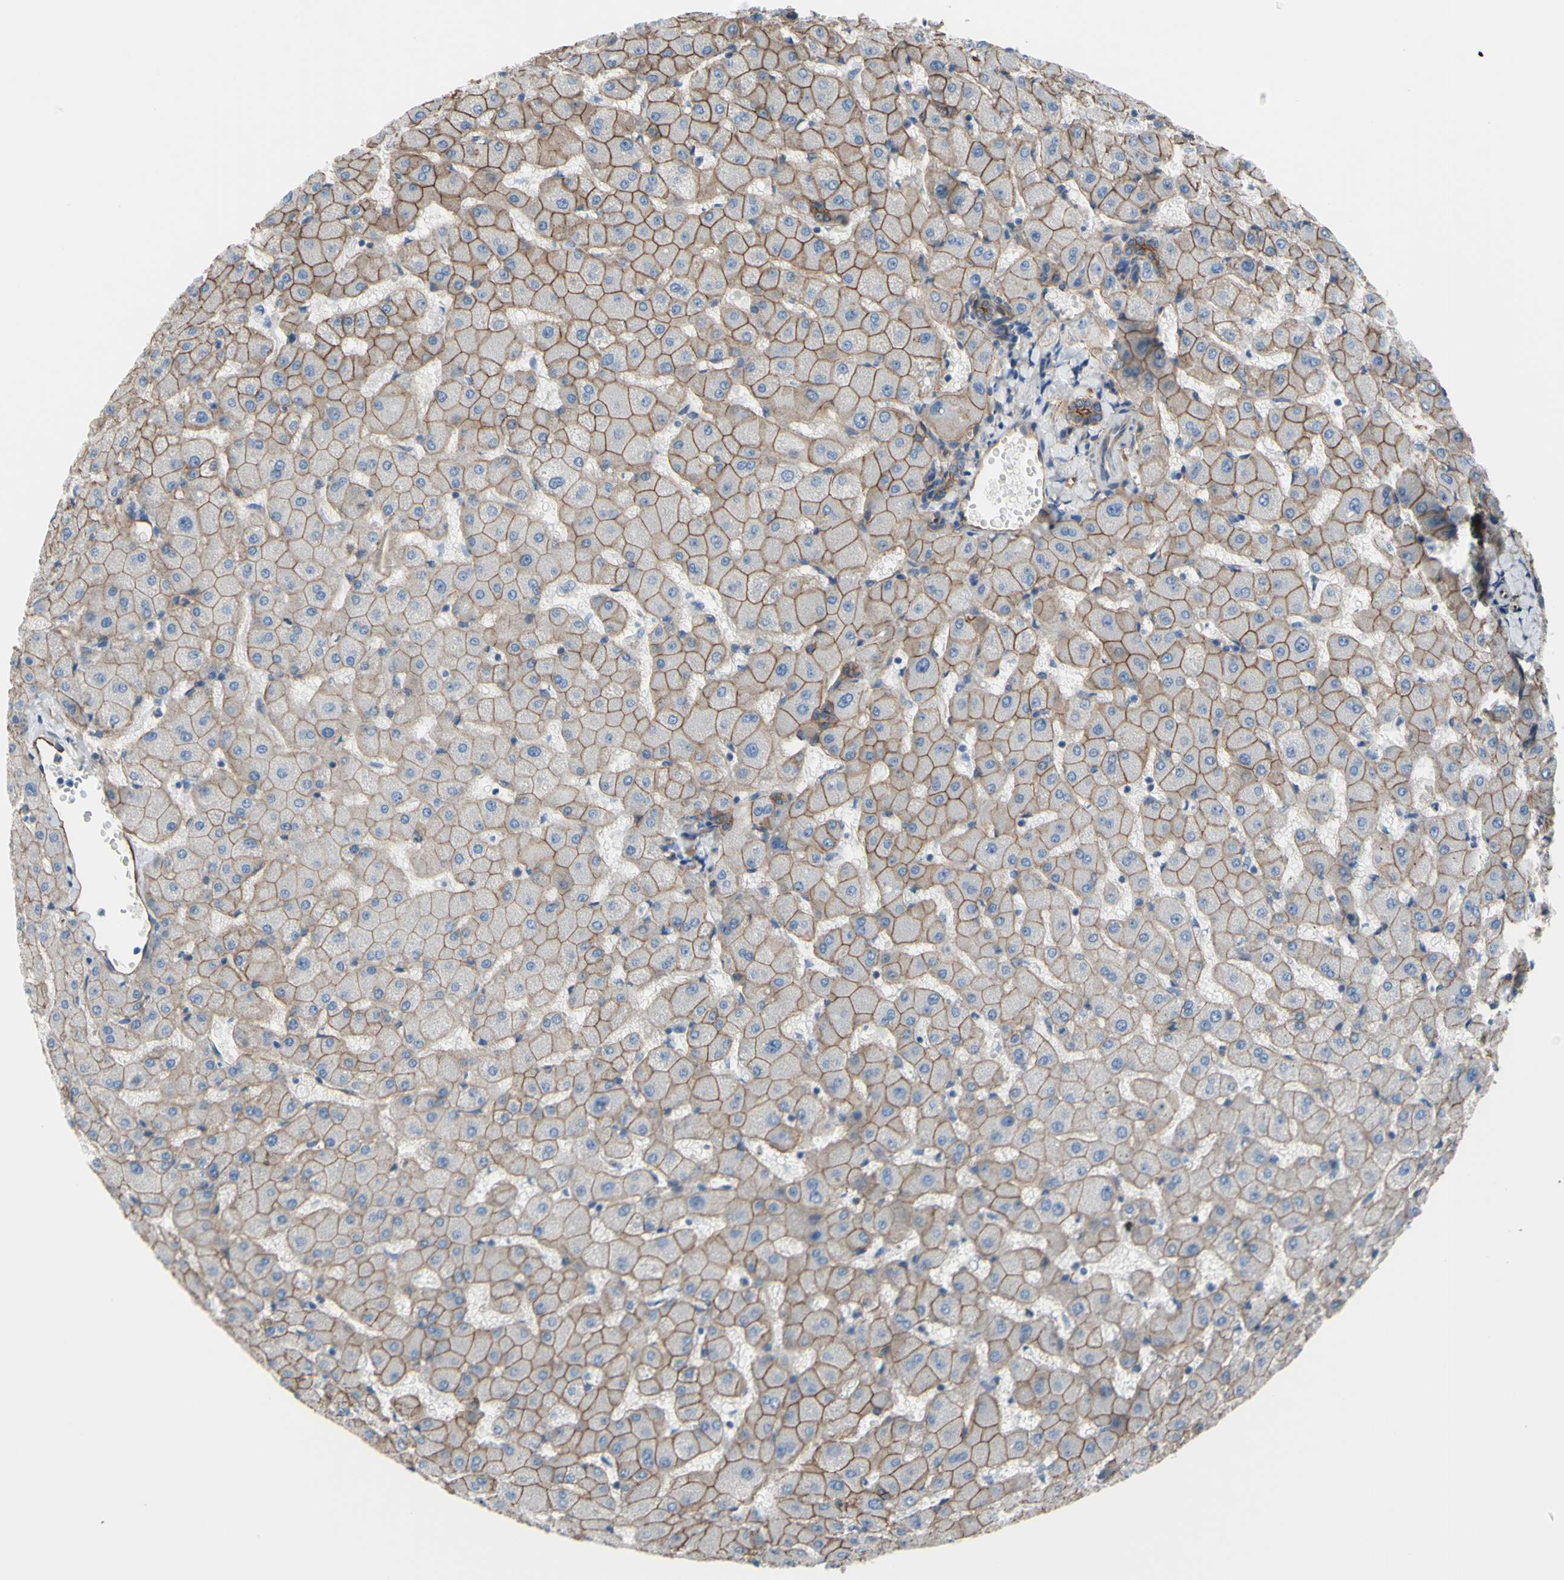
{"staining": {"intensity": "moderate", "quantity": ">75%", "location": "cytoplasmic/membranous"}, "tissue": "liver", "cell_type": "Cholangiocytes", "image_type": "normal", "snomed": [{"axis": "morphology", "description": "Normal tissue, NOS"}, {"axis": "topography", "description": "Liver"}], "caption": "Normal liver shows moderate cytoplasmic/membranous staining in approximately >75% of cholangiocytes, visualized by immunohistochemistry. (DAB = brown stain, brightfield microscopy at high magnification).", "gene": "TPBG", "patient": {"sex": "female", "age": 63}}